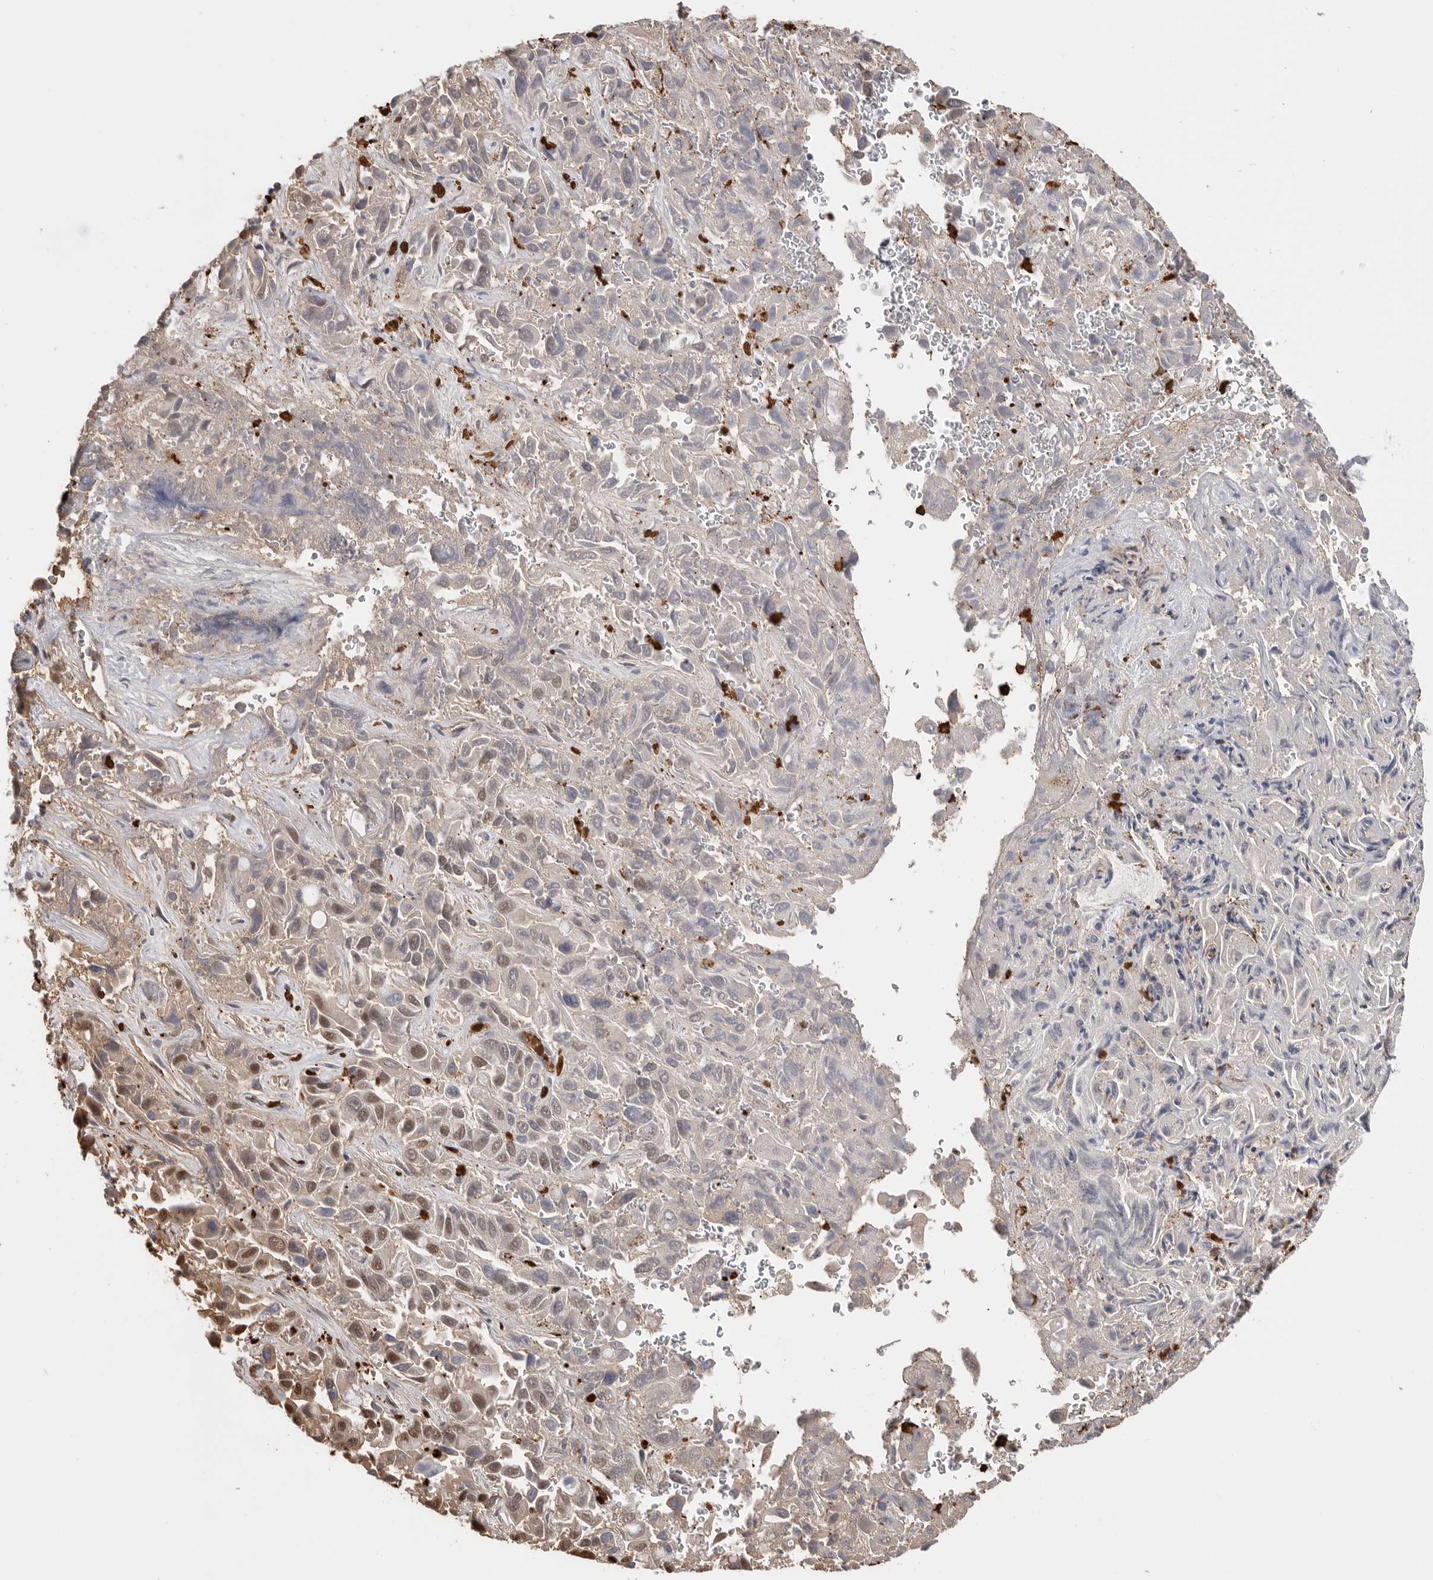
{"staining": {"intensity": "moderate", "quantity": "<25%", "location": "nuclear"}, "tissue": "liver cancer", "cell_type": "Tumor cells", "image_type": "cancer", "snomed": [{"axis": "morphology", "description": "Cholangiocarcinoma"}, {"axis": "topography", "description": "Liver"}], "caption": "The micrograph demonstrates staining of liver cholangiocarcinoma, revealing moderate nuclear protein expression (brown color) within tumor cells. (IHC, brightfield microscopy, high magnification).", "gene": "CYB561D1", "patient": {"sex": "female", "age": 52}}